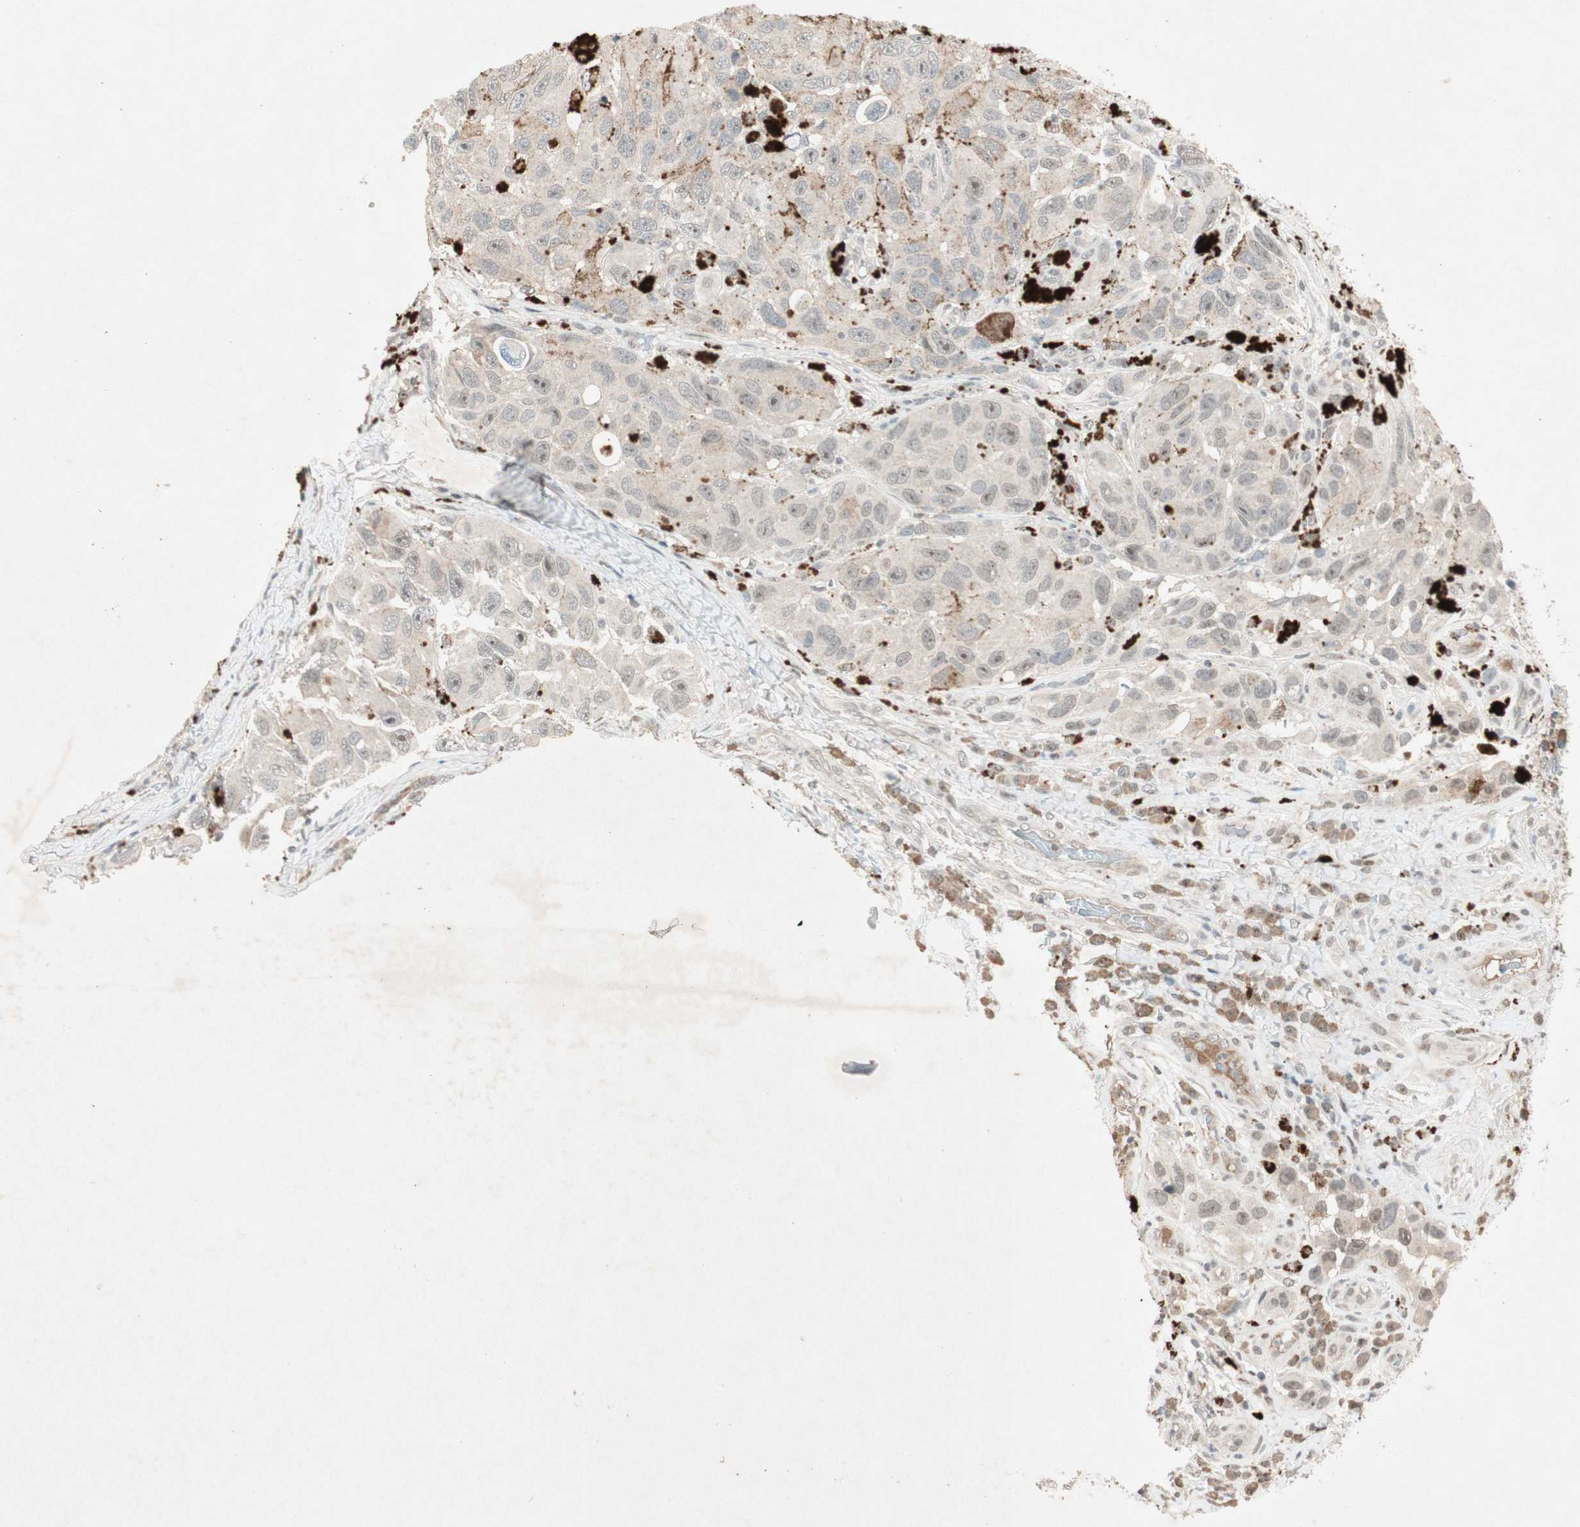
{"staining": {"intensity": "negative", "quantity": "none", "location": "none"}, "tissue": "melanoma", "cell_type": "Tumor cells", "image_type": "cancer", "snomed": [{"axis": "morphology", "description": "Malignant melanoma, NOS"}, {"axis": "topography", "description": "Skin"}], "caption": "Histopathology image shows no protein positivity in tumor cells of malignant melanoma tissue.", "gene": "RNGTT", "patient": {"sex": "female", "age": 73}}